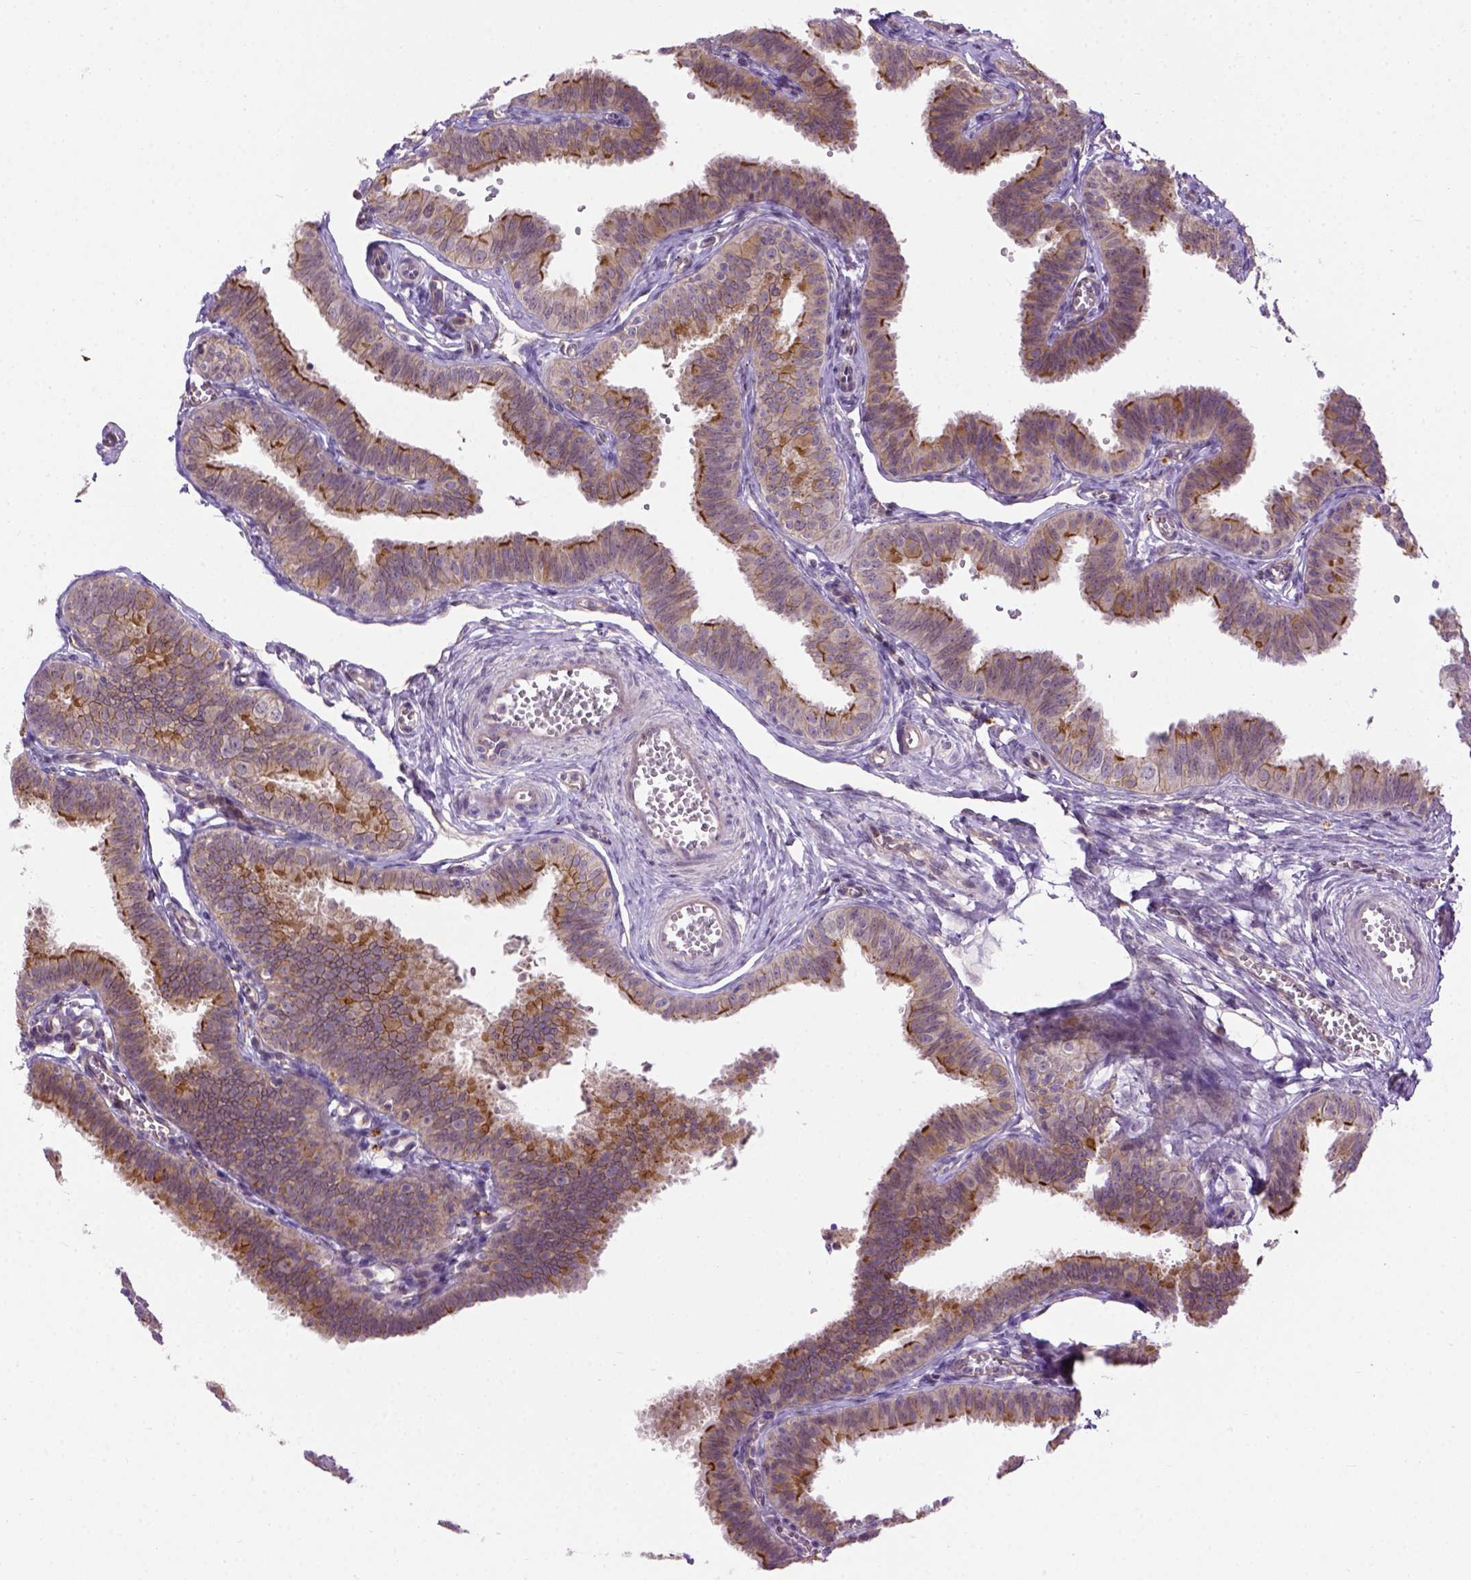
{"staining": {"intensity": "moderate", "quantity": "25%-75%", "location": "cytoplasmic/membranous"}, "tissue": "fallopian tube", "cell_type": "Glandular cells", "image_type": "normal", "snomed": [{"axis": "morphology", "description": "Normal tissue, NOS"}, {"axis": "topography", "description": "Fallopian tube"}], "caption": "Immunohistochemistry (IHC) (DAB) staining of unremarkable fallopian tube demonstrates moderate cytoplasmic/membranous protein expression in approximately 25%-75% of glandular cells. The staining is performed using DAB (3,3'-diaminobenzidine) brown chromogen to label protein expression. The nuclei are counter-stained blue using hematoxylin.", "gene": "KAZN", "patient": {"sex": "female", "age": 25}}